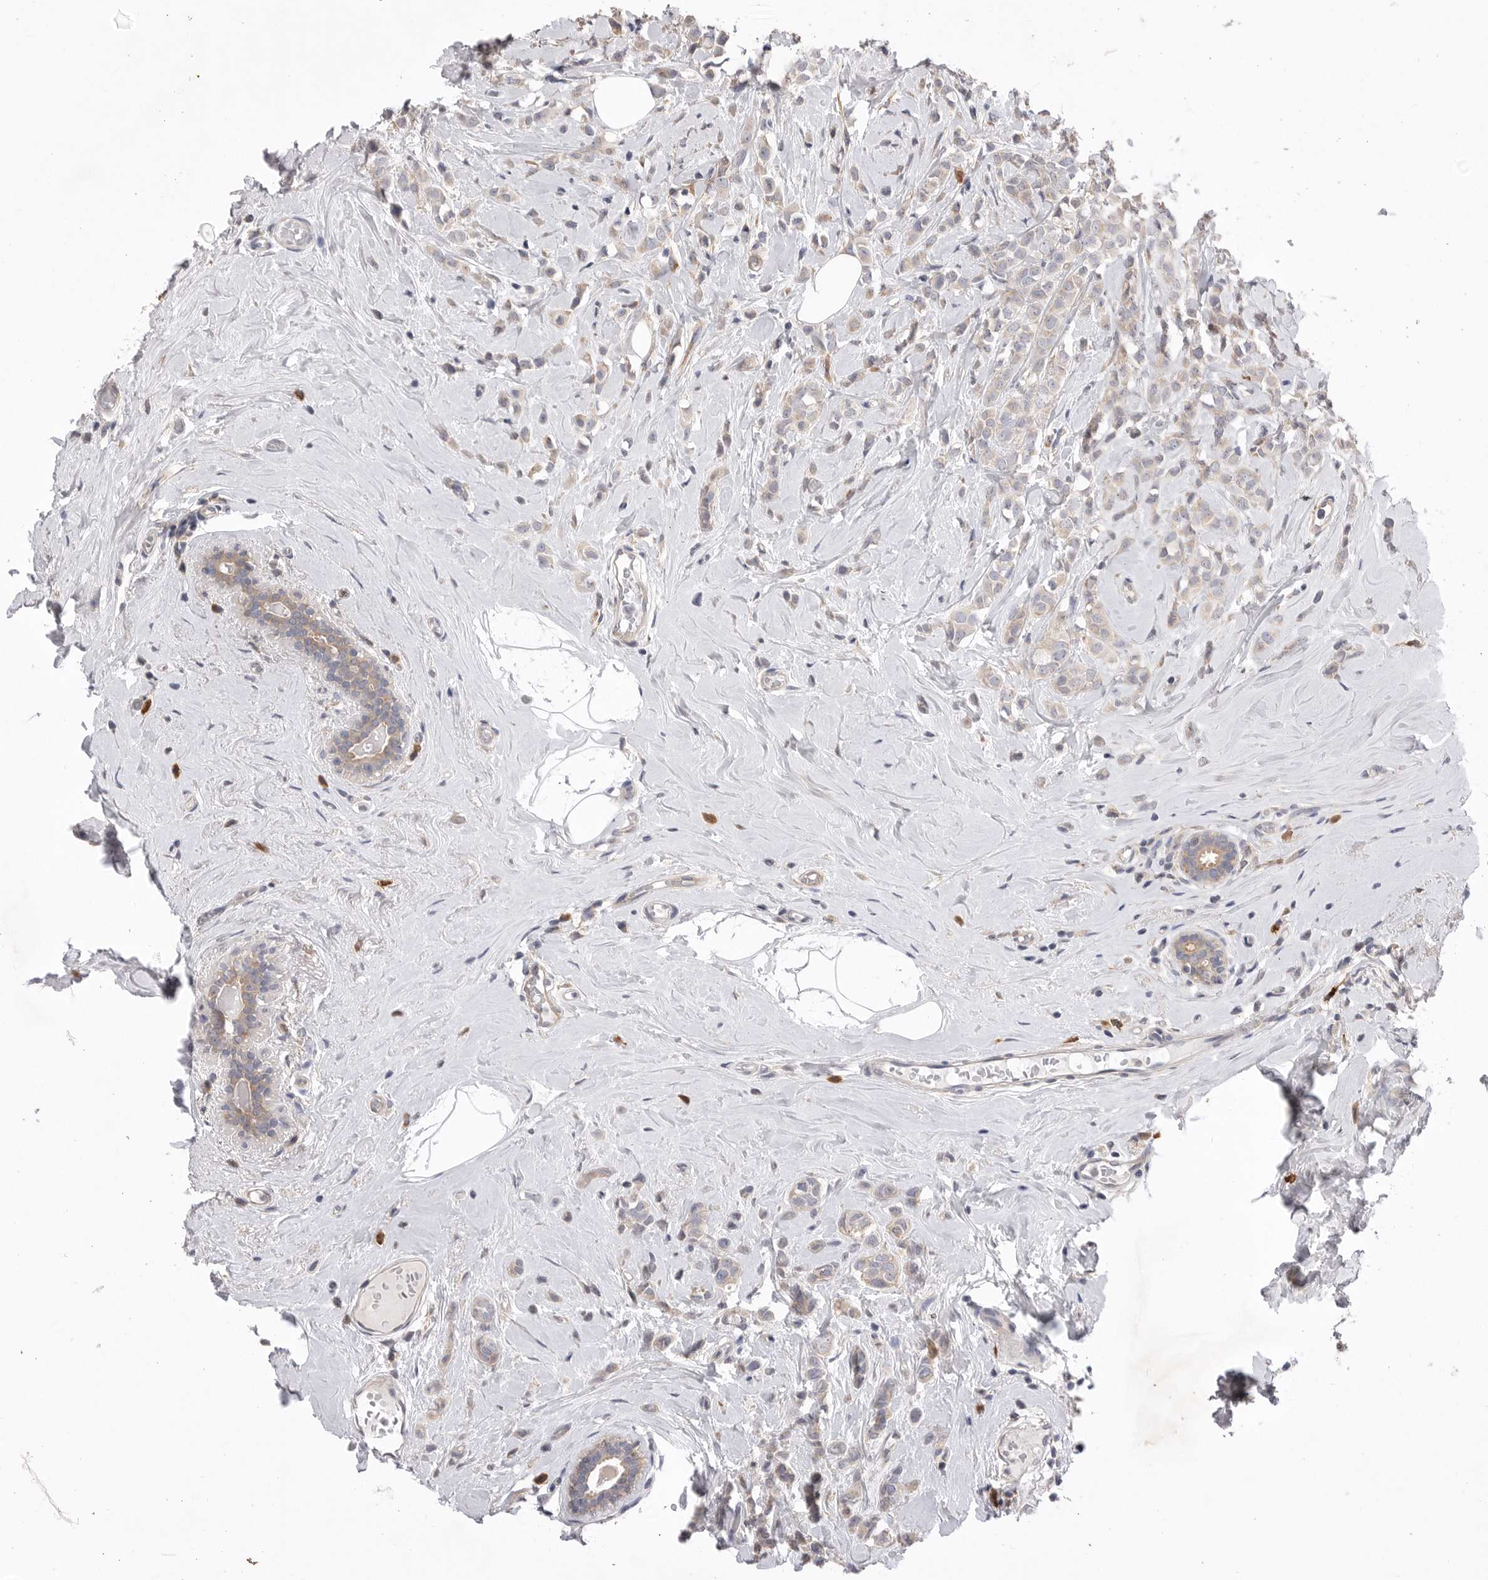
{"staining": {"intensity": "weak", "quantity": "<25%", "location": "cytoplasmic/membranous"}, "tissue": "breast cancer", "cell_type": "Tumor cells", "image_type": "cancer", "snomed": [{"axis": "morphology", "description": "Lobular carcinoma"}, {"axis": "topography", "description": "Breast"}], "caption": "This micrograph is of breast cancer (lobular carcinoma) stained with immunohistochemistry to label a protein in brown with the nuclei are counter-stained blue. There is no staining in tumor cells.", "gene": "VAC14", "patient": {"sex": "female", "age": 47}}